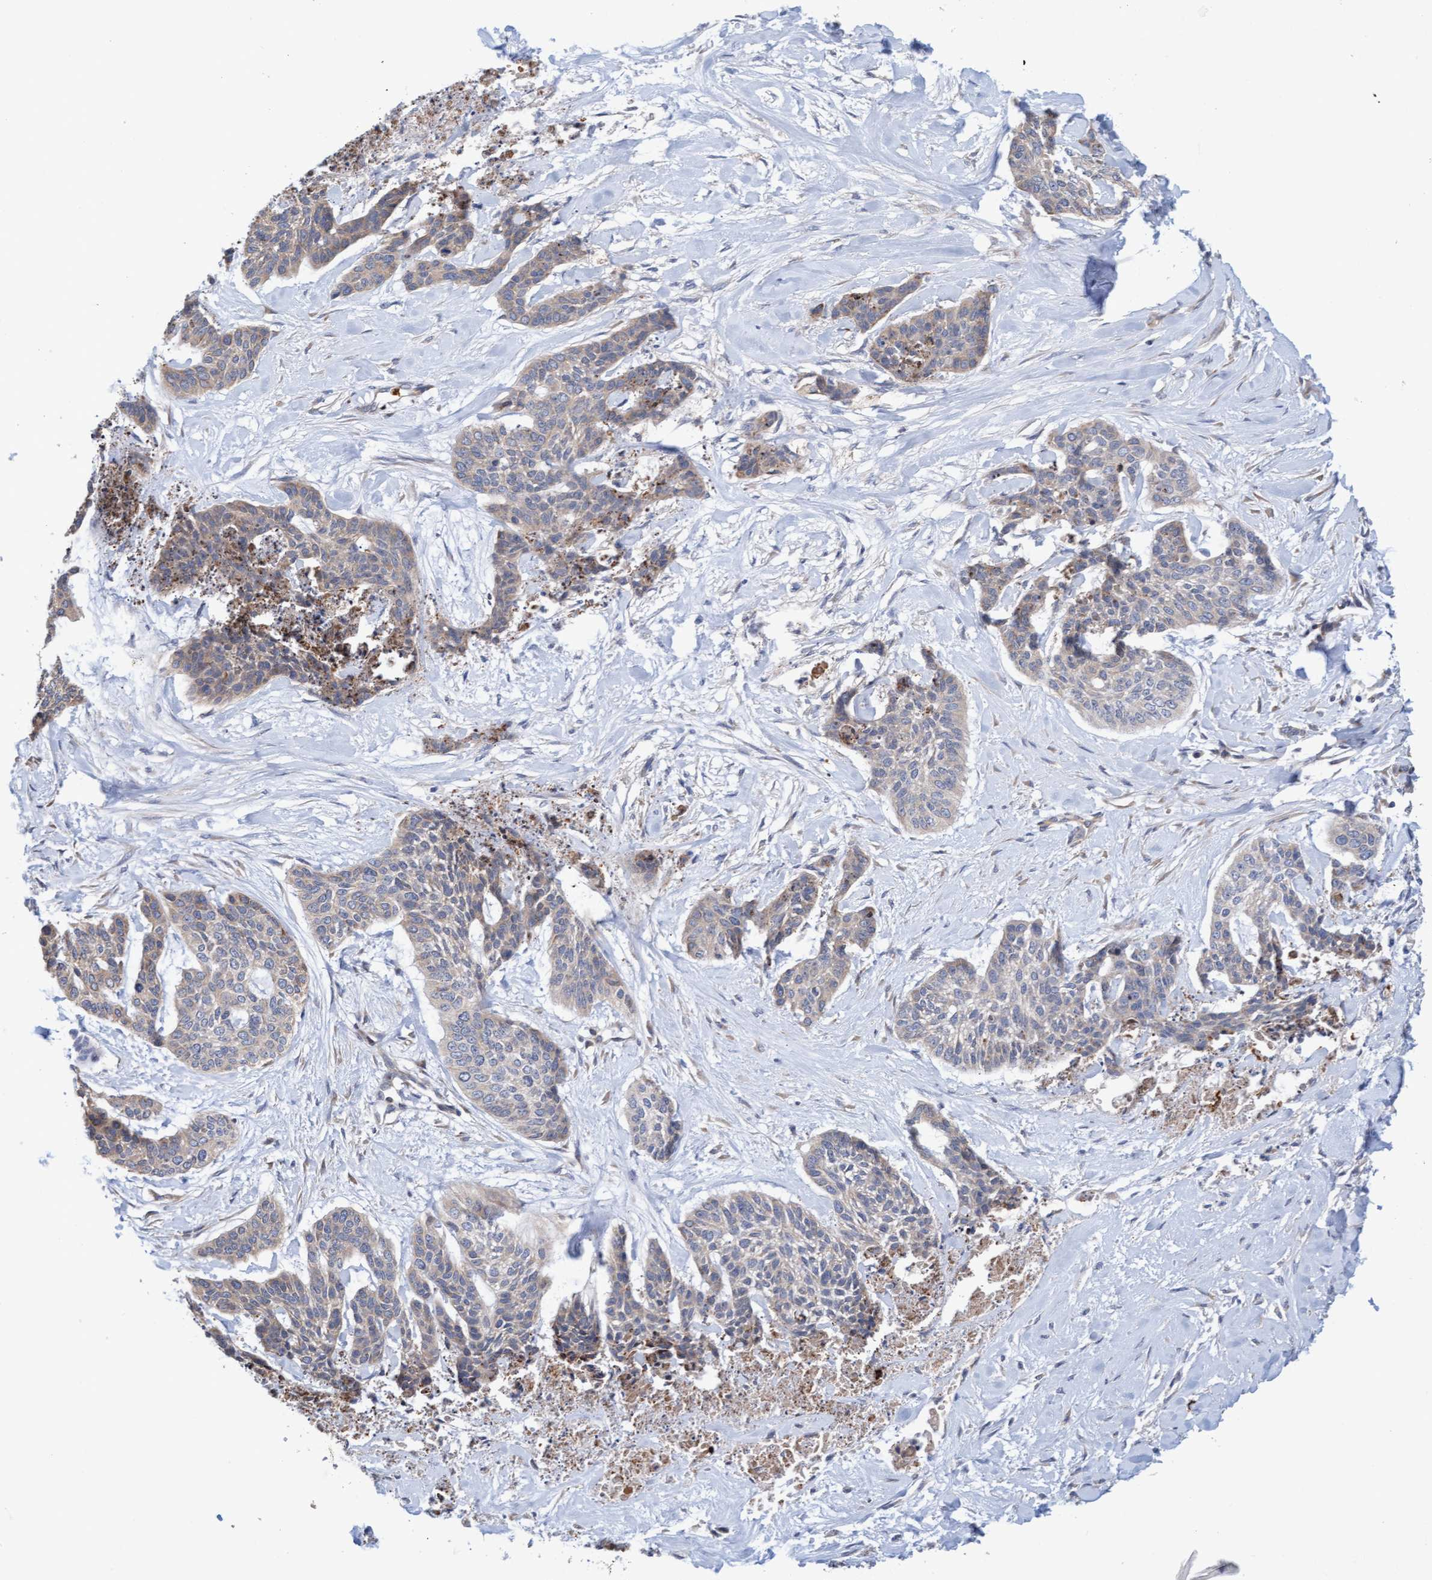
{"staining": {"intensity": "weak", "quantity": "<25%", "location": "cytoplasmic/membranous"}, "tissue": "skin cancer", "cell_type": "Tumor cells", "image_type": "cancer", "snomed": [{"axis": "morphology", "description": "Basal cell carcinoma"}, {"axis": "topography", "description": "Skin"}], "caption": "High power microscopy histopathology image of an IHC photomicrograph of basal cell carcinoma (skin), revealing no significant positivity in tumor cells.", "gene": "MMP8", "patient": {"sex": "female", "age": 64}}